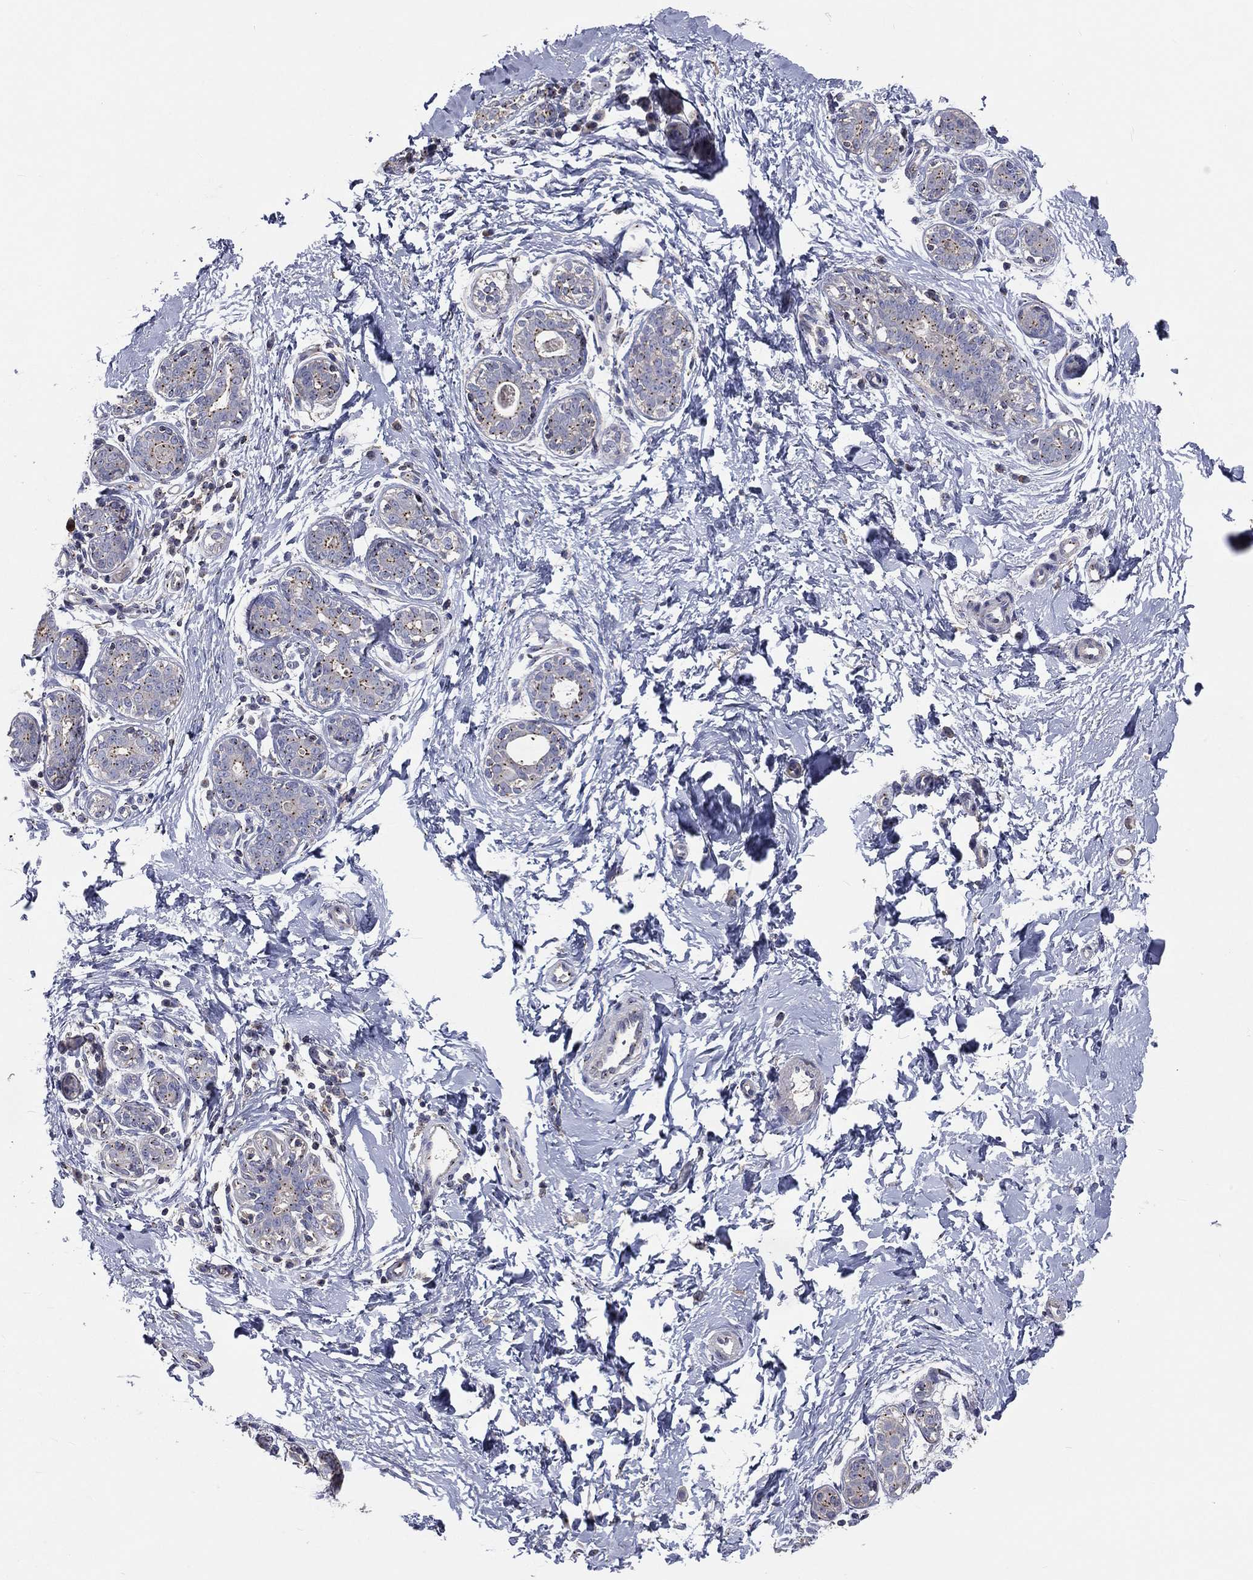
{"staining": {"intensity": "negative", "quantity": "none", "location": "none"}, "tissue": "breast", "cell_type": "Adipocytes", "image_type": "normal", "snomed": [{"axis": "morphology", "description": "Normal tissue, NOS"}, {"axis": "topography", "description": "Breast"}], "caption": "This is an immunohistochemistry photomicrograph of normal breast. There is no staining in adipocytes.", "gene": "CROCC", "patient": {"sex": "female", "age": 37}}